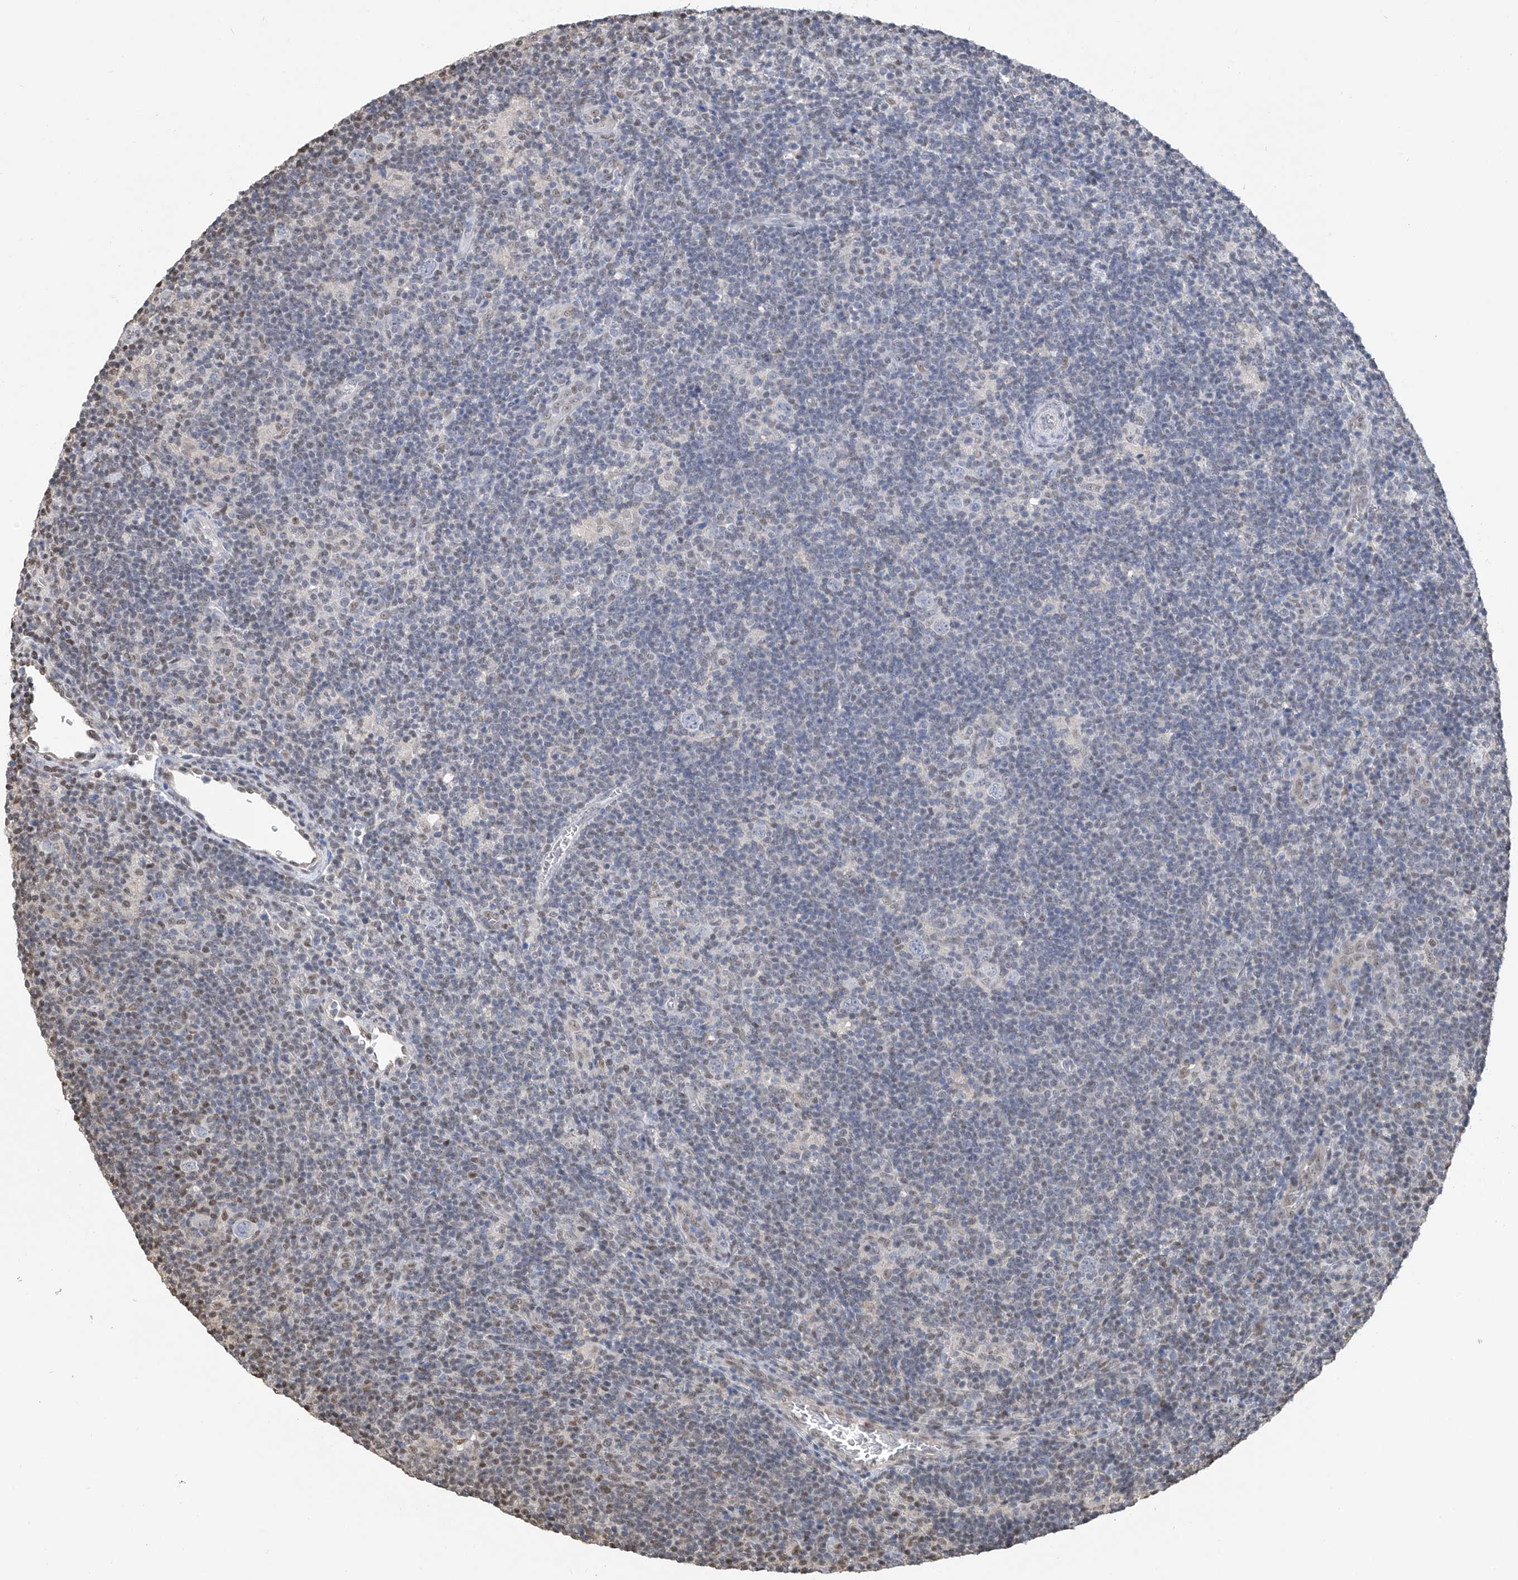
{"staining": {"intensity": "negative", "quantity": "none", "location": "none"}, "tissue": "lymphoma", "cell_type": "Tumor cells", "image_type": "cancer", "snomed": [{"axis": "morphology", "description": "Hodgkin's disease, NOS"}, {"axis": "topography", "description": "Lymph node"}], "caption": "Hodgkin's disease stained for a protein using immunohistochemistry (IHC) reveals no expression tumor cells.", "gene": "PMM1", "patient": {"sex": "female", "age": 57}}